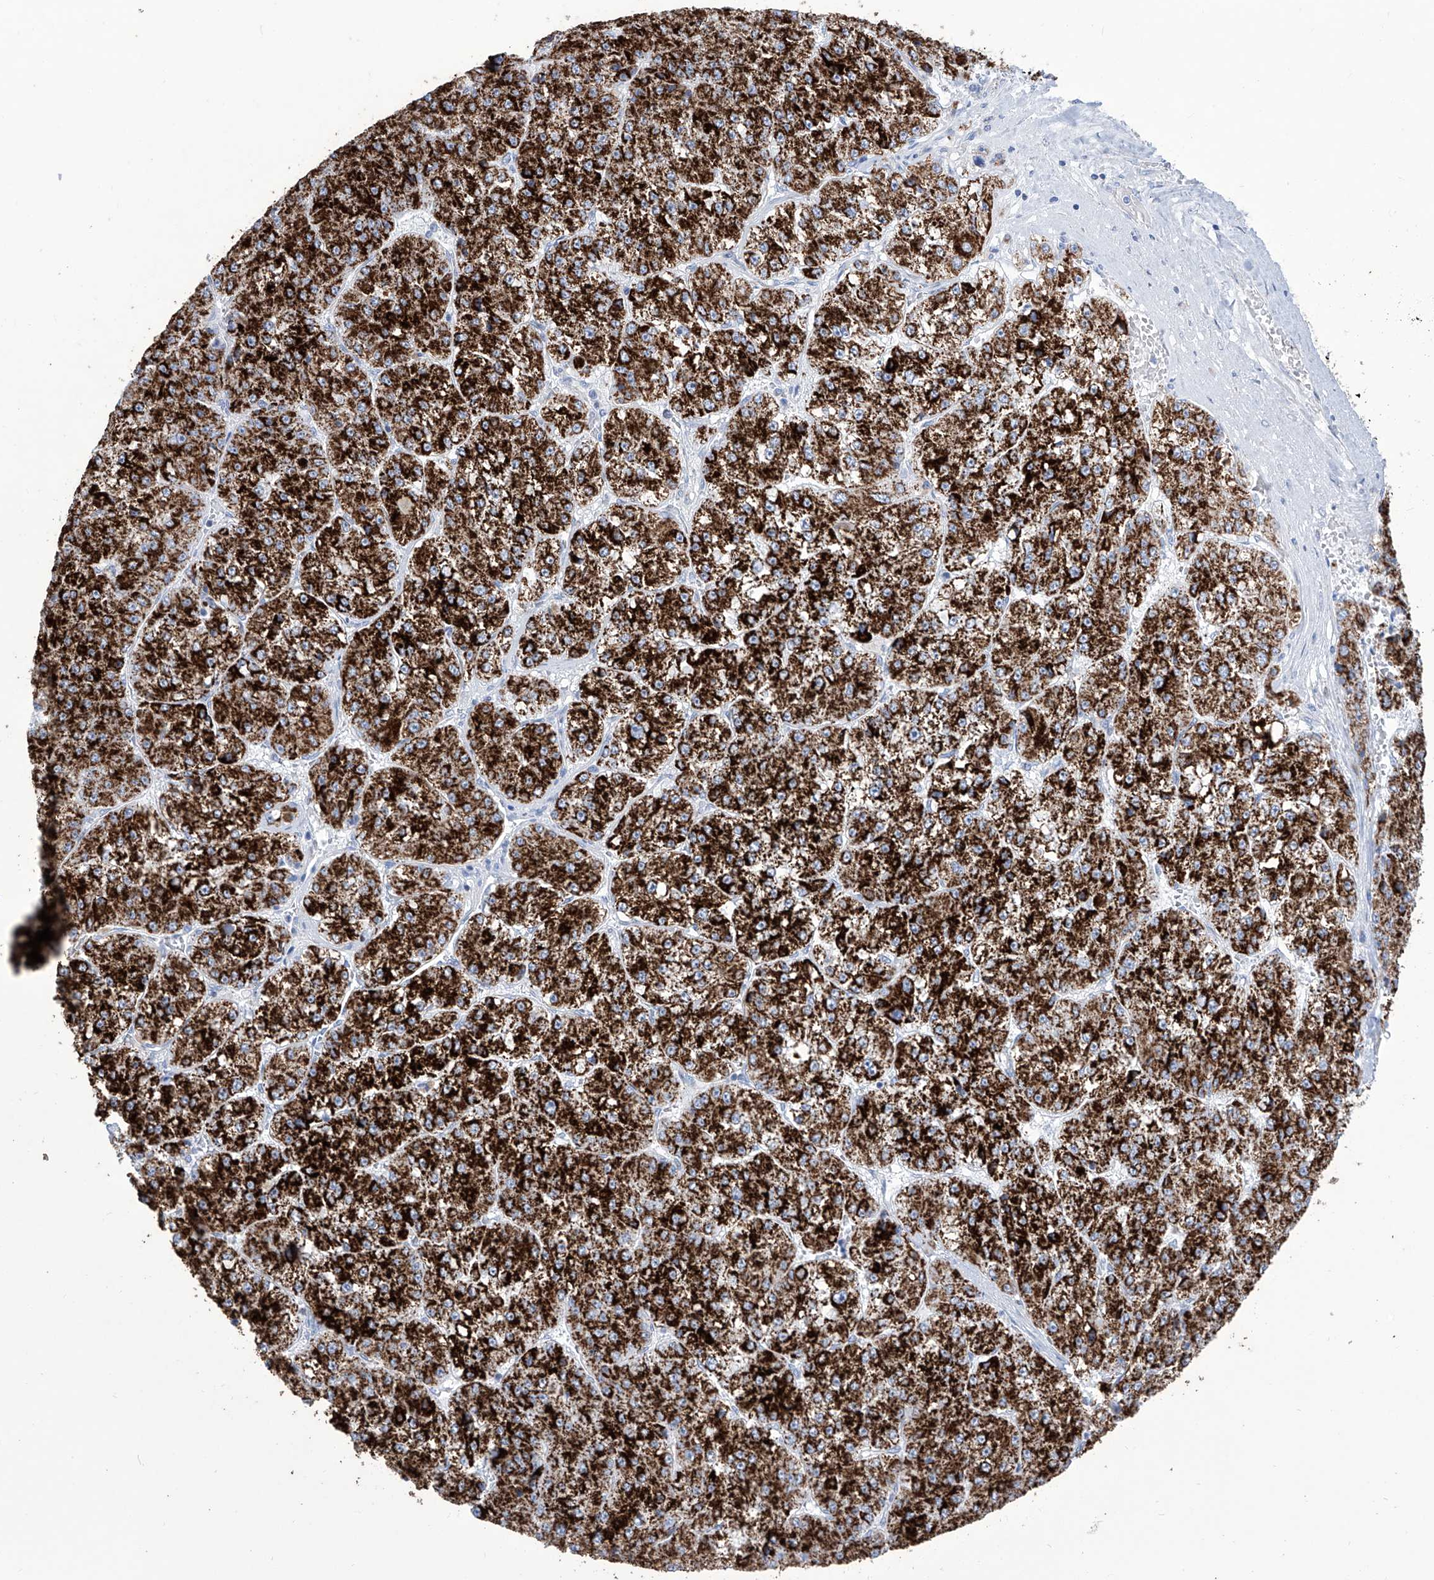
{"staining": {"intensity": "strong", "quantity": ">75%", "location": "cytoplasmic/membranous"}, "tissue": "liver cancer", "cell_type": "Tumor cells", "image_type": "cancer", "snomed": [{"axis": "morphology", "description": "Carcinoma, Hepatocellular, NOS"}, {"axis": "topography", "description": "Liver"}], "caption": "Protein expression by immunohistochemistry (IHC) exhibits strong cytoplasmic/membranous positivity in approximately >75% of tumor cells in liver cancer.", "gene": "ALDH6A1", "patient": {"sex": "female", "age": 73}}